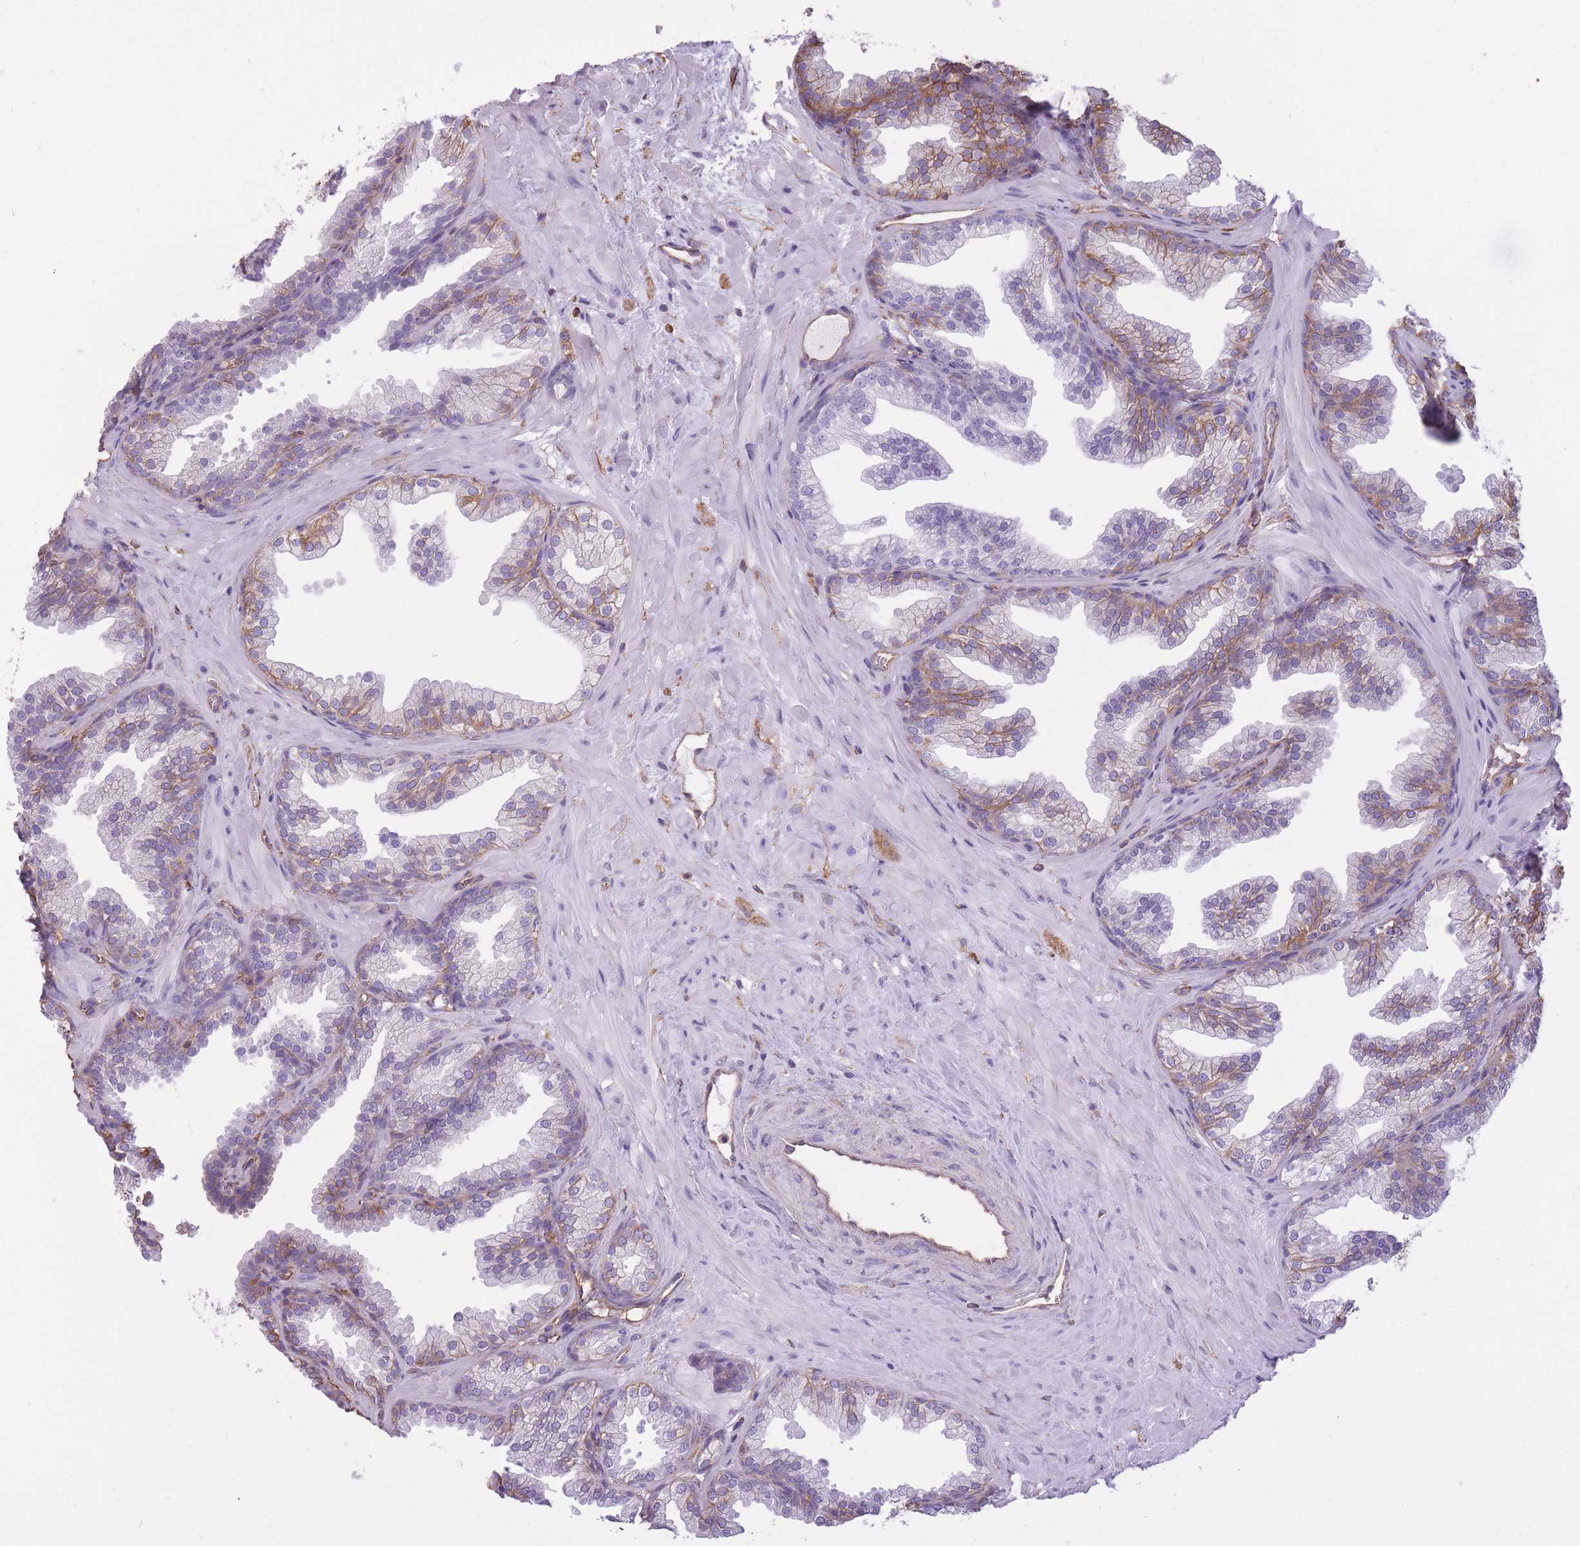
{"staining": {"intensity": "moderate", "quantity": "<25%", "location": "cytoplasmic/membranous"}, "tissue": "prostate", "cell_type": "Glandular cells", "image_type": "normal", "snomed": [{"axis": "morphology", "description": "Normal tissue, NOS"}, {"axis": "topography", "description": "Prostate"}], "caption": "Glandular cells reveal low levels of moderate cytoplasmic/membranous positivity in approximately <25% of cells in normal prostate.", "gene": "ADD1", "patient": {"sex": "male", "age": 37}}